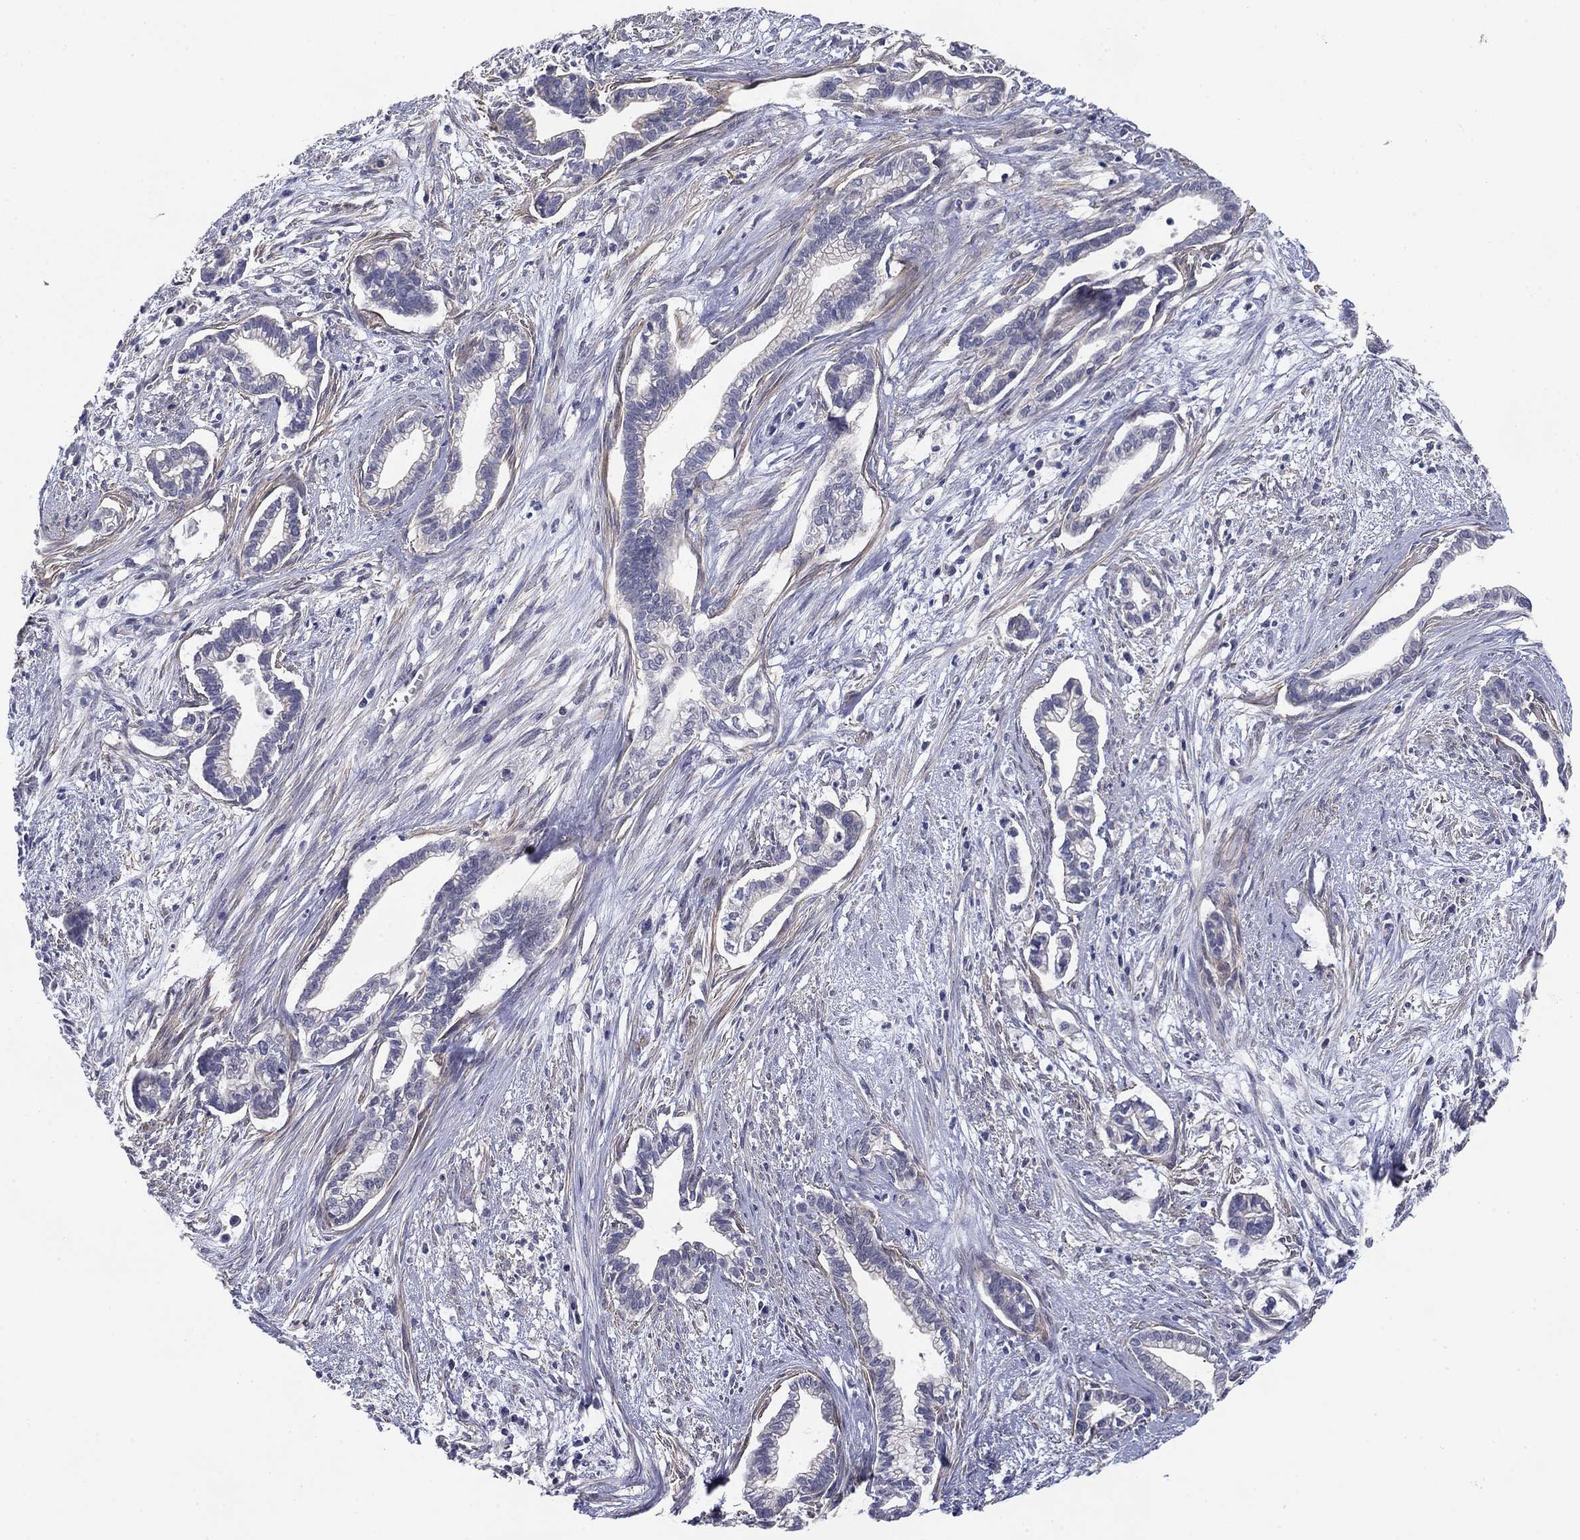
{"staining": {"intensity": "negative", "quantity": "none", "location": "none"}, "tissue": "cervical cancer", "cell_type": "Tumor cells", "image_type": "cancer", "snomed": [{"axis": "morphology", "description": "Adenocarcinoma, NOS"}, {"axis": "topography", "description": "Cervix"}], "caption": "This image is of cervical cancer stained with IHC to label a protein in brown with the nuclei are counter-stained blue. There is no expression in tumor cells. (DAB (3,3'-diaminobenzidine) IHC with hematoxylin counter stain).", "gene": "GRK7", "patient": {"sex": "female", "age": 62}}